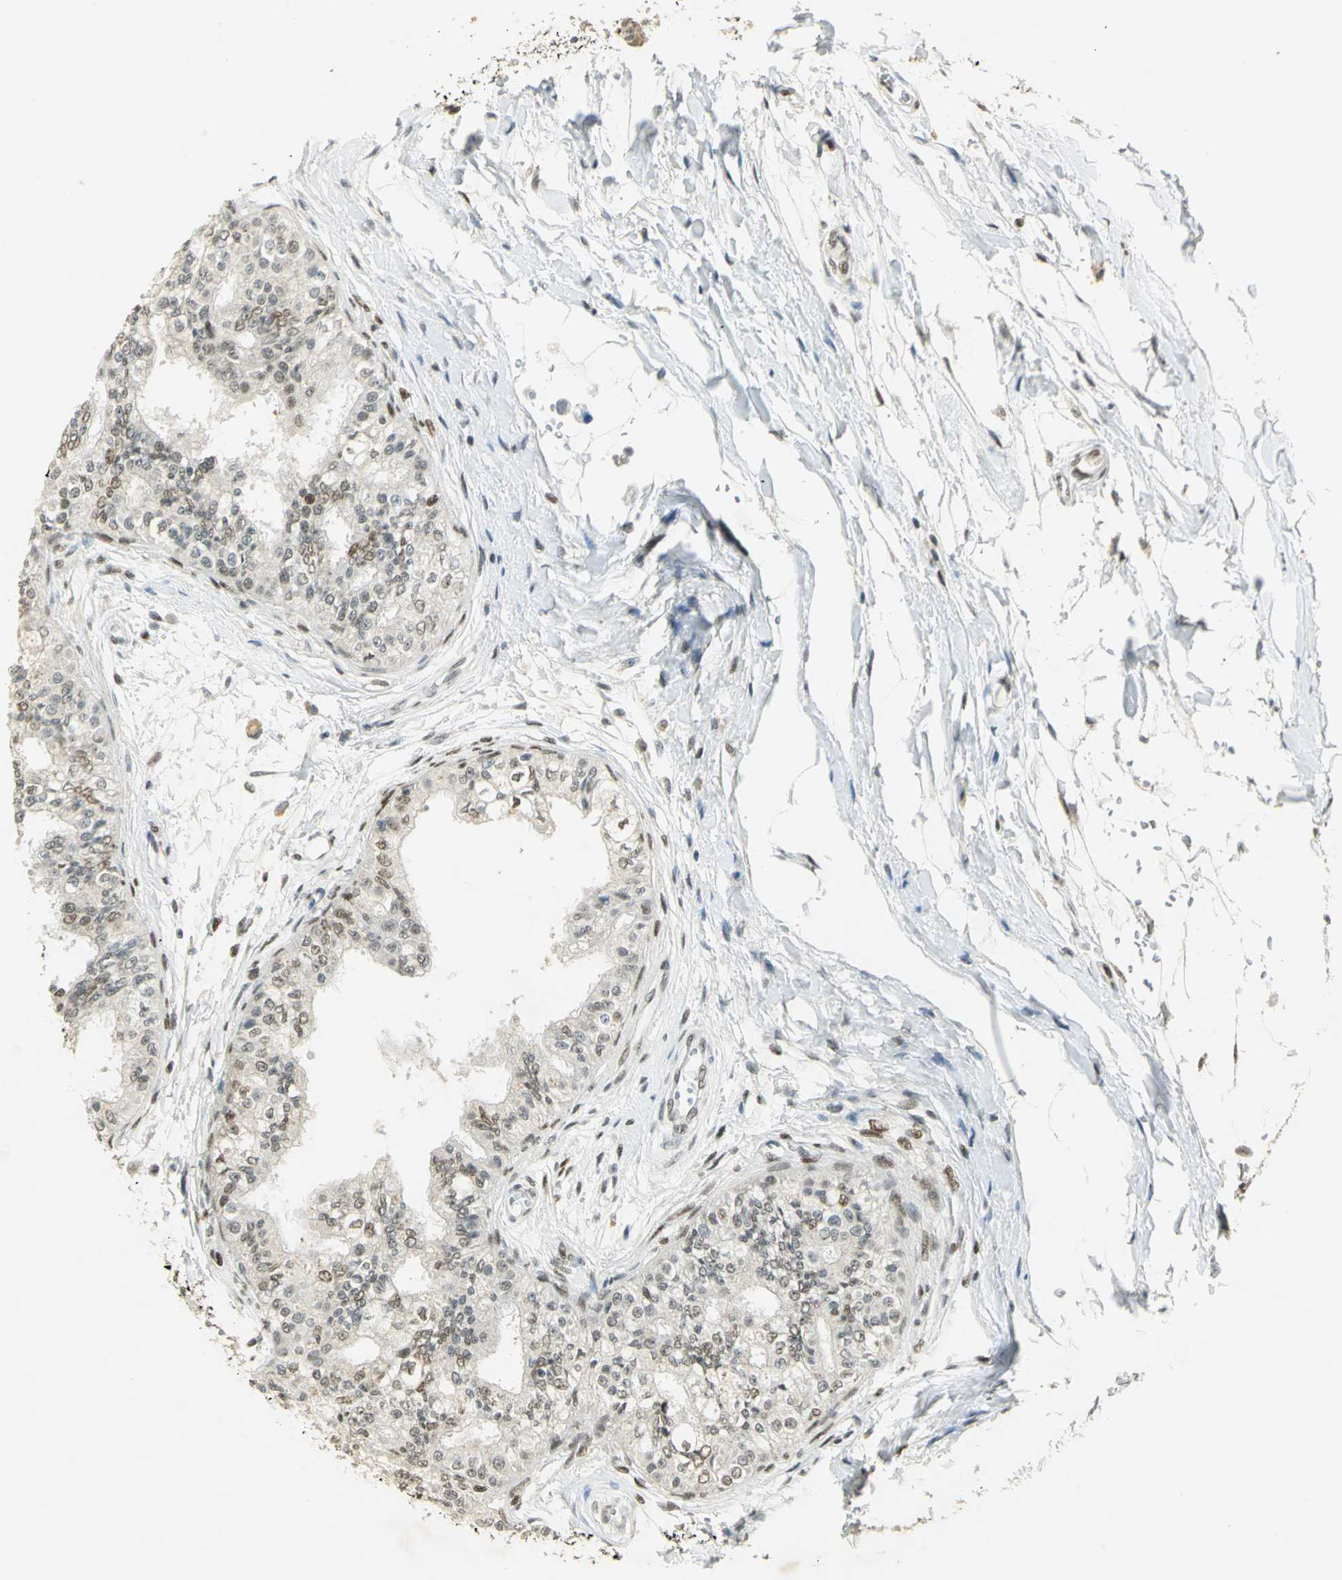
{"staining": {"intensity": "moderate", "quantity": ">75%", "location": "nuclear"}, "tissue": "epididymis", "cell_type": "Glandular cells", "image_type": "normal", "snomed": [{"axis": "morphology", "description": "Normal tissue, NOS"}, {"axis": "morphology", "description": "Adenocarcinoma, metastatic, NOS"}, {"axis": "topography", "description": "Testis"}, {"axis": "topography", "description": "Epididymis"}], "caption": "Immunohistochemistry of benign human epididymis demonstrates medium levels of moderate nuclear staining in approximately >75% of glandular cells.", "gene": "AK6", "patient": {"sex": "male", "age": 26}}